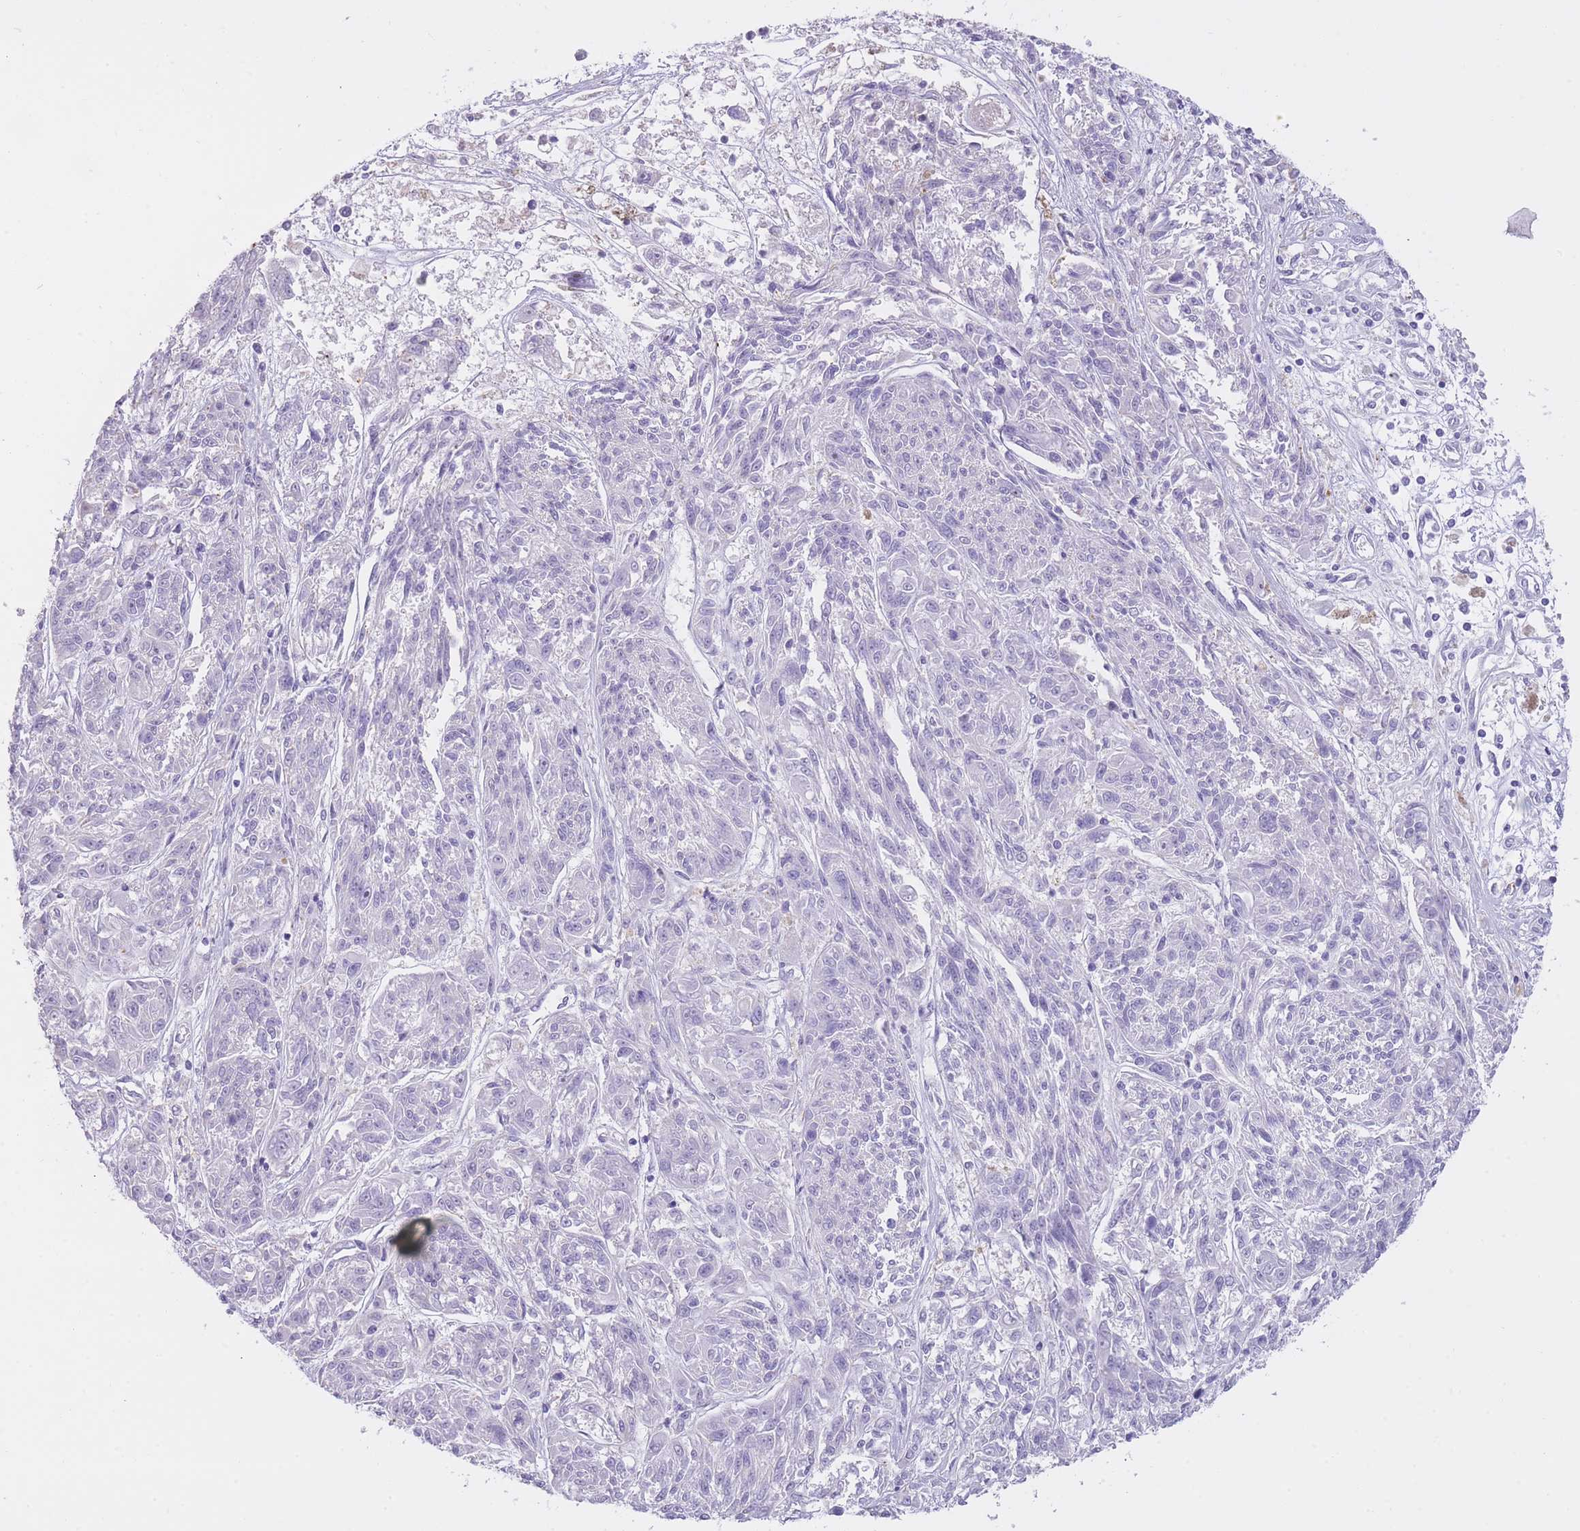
{"staining": {"intensity": "negative", "quantity": "none", "location": "none"}, "tissue": "melanoma", "cell_type": "Tumor cells", "image_type": "cancer", "snomed": [{"axis": "morphology", "description": "Malignant melanoma, NOS"}, {"axis": "topography", "description": "Skin"}], "caption": "There is no significant expression in tumor cells of malignant melanoma.", "gene": "IMPG1", "patient": {"sex": "male", "age": 53}}